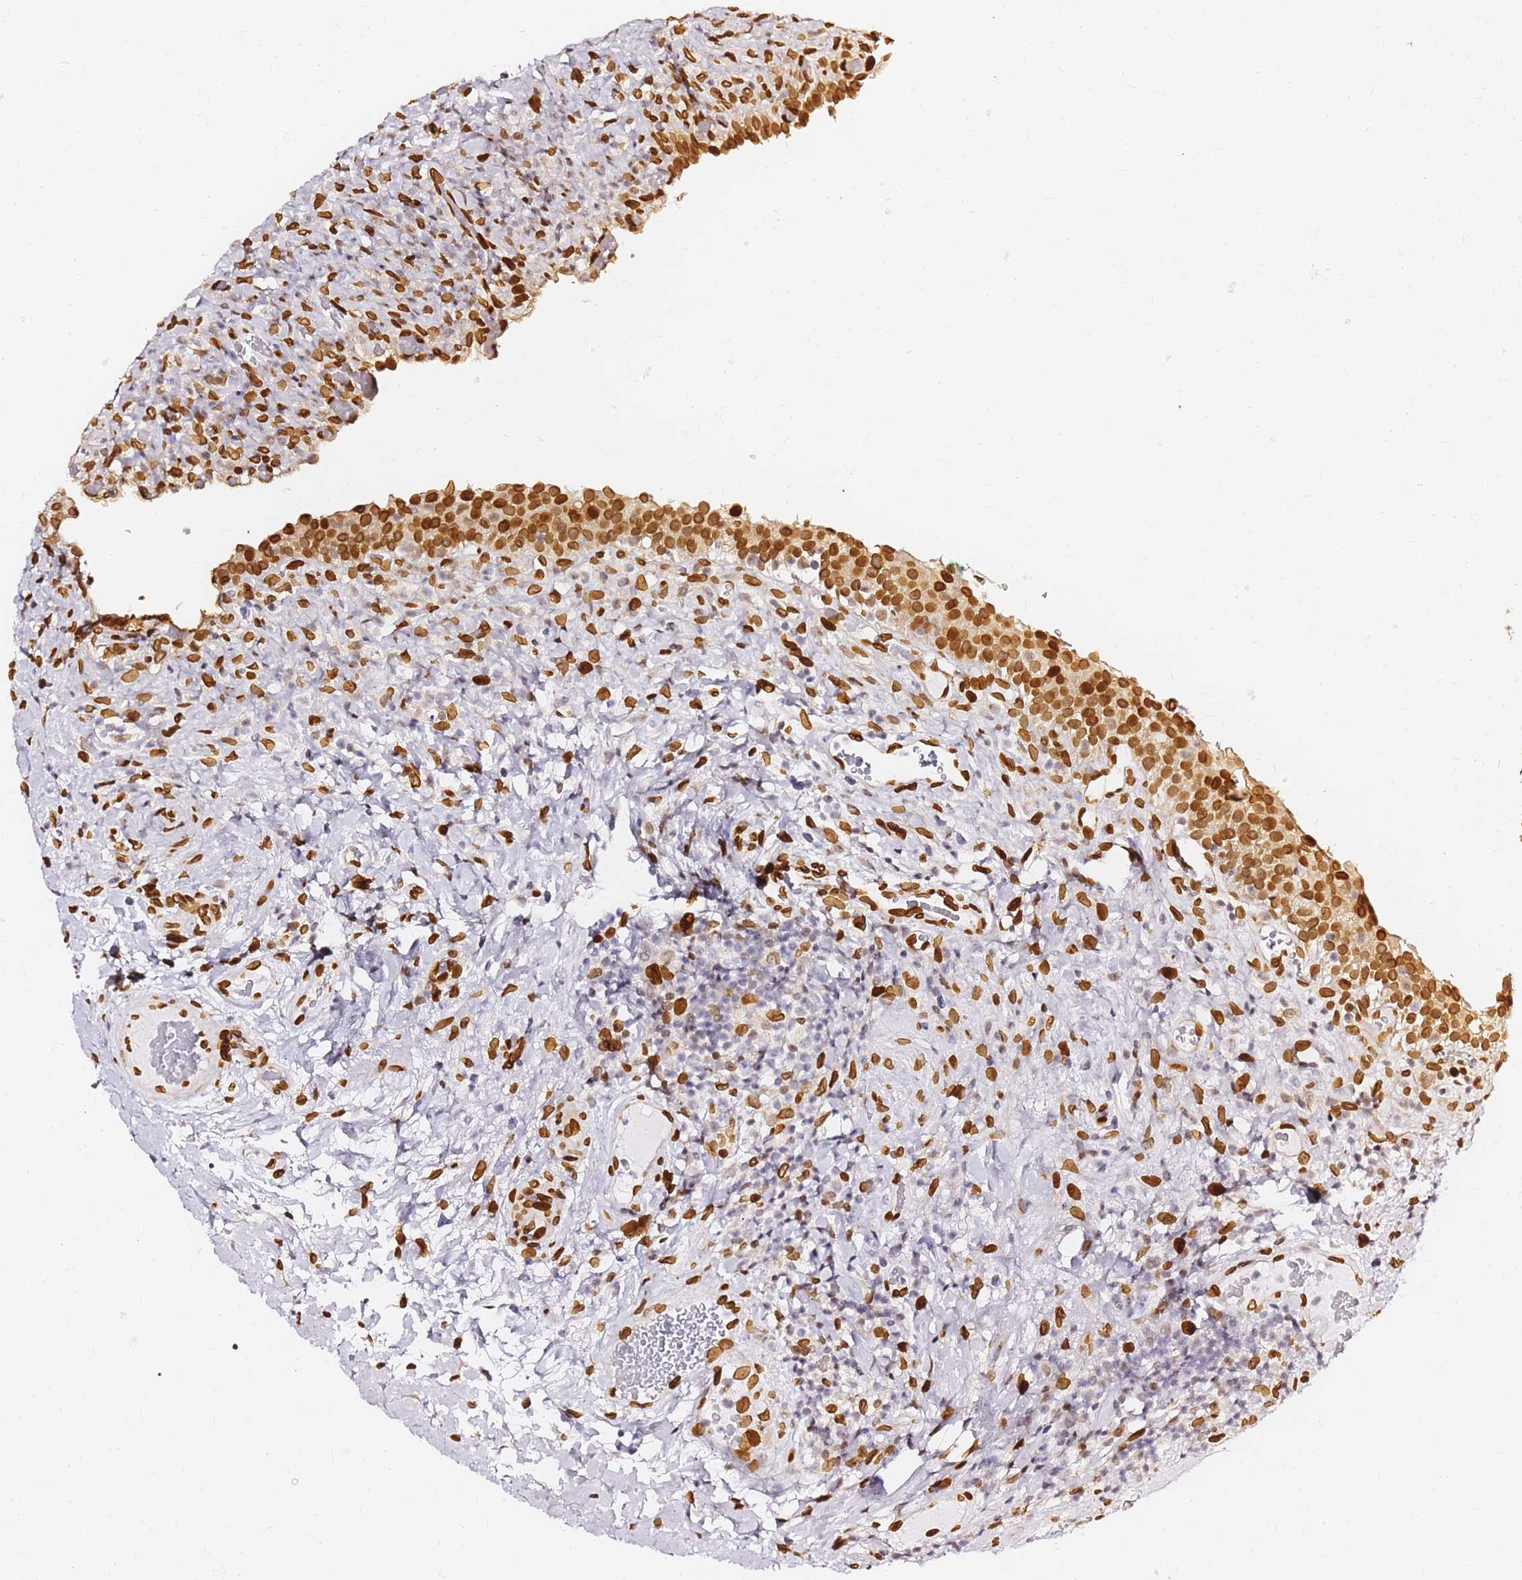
{"staining": {"intensity": "strong", "quantity": ">75%", "location": "nuclear"}, "tissue": "urinary bladder", "cell_type": "Urothelial cells", "image_type": "normal", "snomed": [{"axis": "morphology", "description": "Normal tissue, NOS"}, {"axis": "morphology", "description": "Inflammation, NOS"}, {"axis": "topography", "description": "Urinary bladder"}], "caption": "Immunohistochemistry (DAB) staining of unremarkable urinary bladder shows strong nuclear protein expression in about >75% of urothelial cells.", "gene": "C6orf141", "patient": {"sex": "male", "age": 64}}